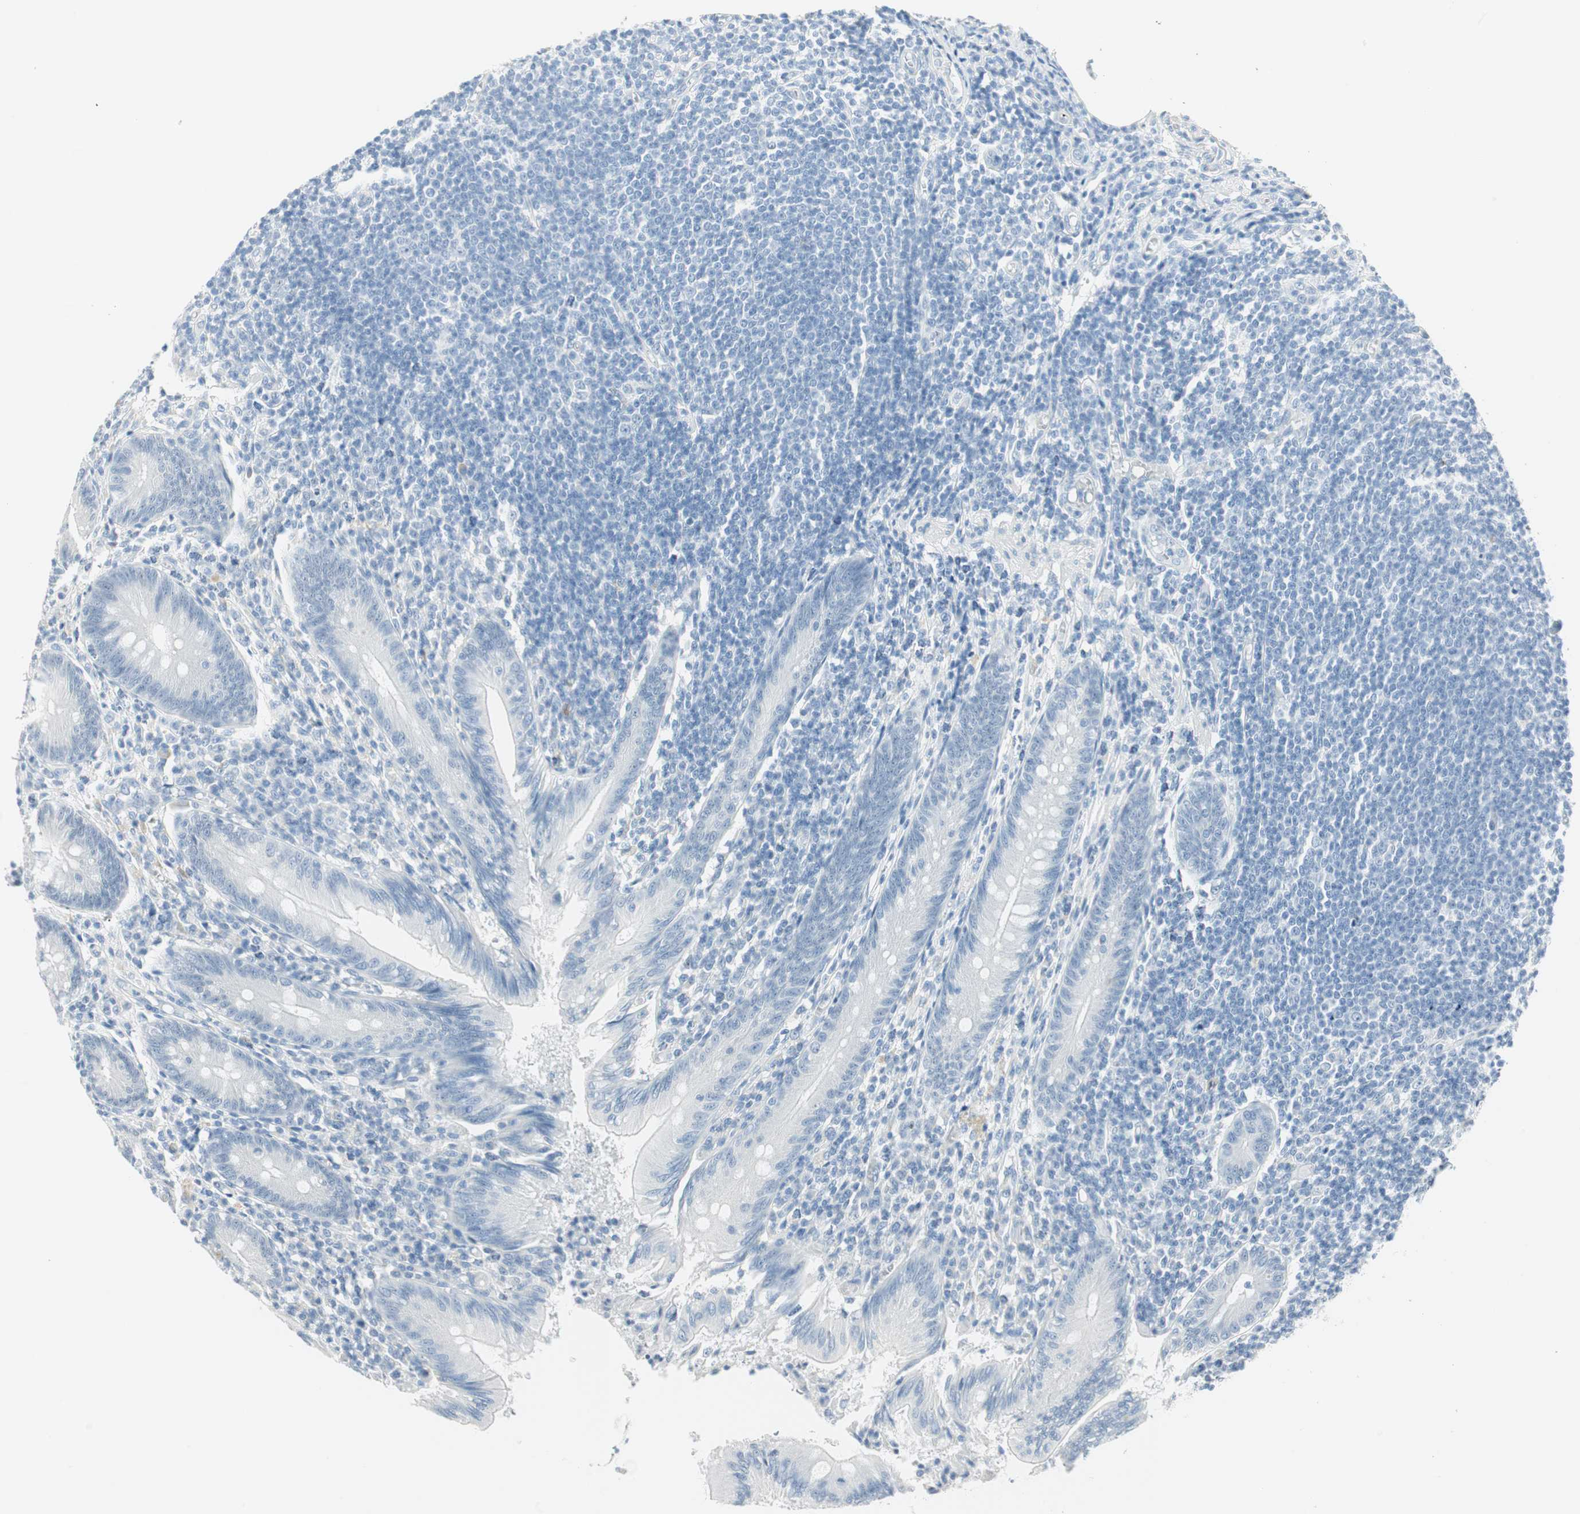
{"staining": {"intensity": "negative", "quantity": "none", "location": "none"}, "tissue": "appendix", "cell_type": "Glandular cells", "image_type": "normal", "snomed": [{"axis": "morphology", "description": "Normal tissue, NOS"}, {"axis": "morphology", "description": "Inflammation, NOS"}, {"axis": "topography", "description": "Appendix"}], "caption": "DAB (3,3'-diaminobenzidine) immunohistochemical staining of normal appendix demonstrates no significant expression in glandular cells. (Stains: DAB IHC with hematoxylin counter stain, Microscopy: brightfield microscopy at high magnification).", "gene": "MLLT10", "patient": {"sex": "male", "age": 46}}